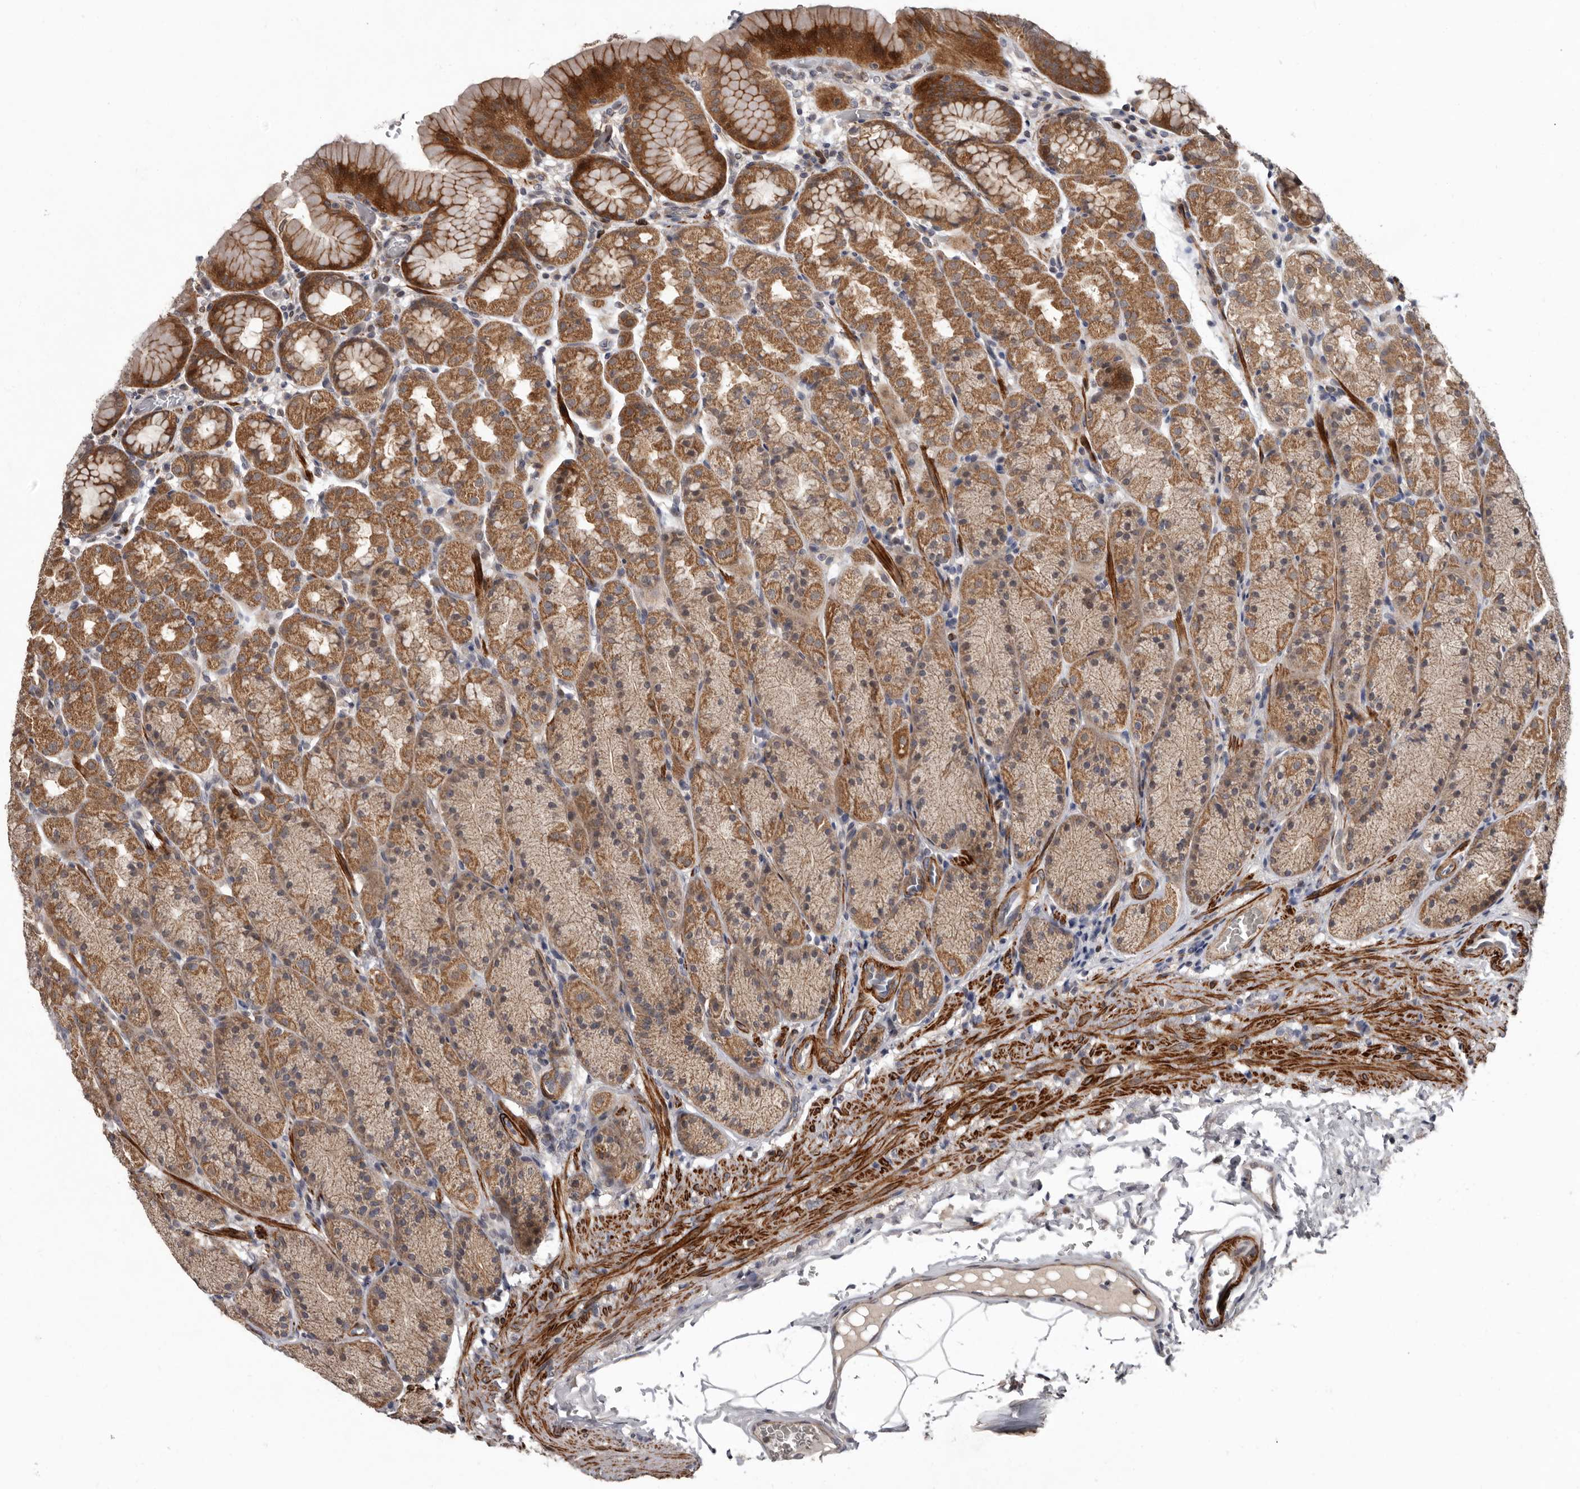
{"staining": {"intensity": "moderate", "quantity": ">75%", "location": "cytoplasmic/membranous"}, "tissue": "stomach", "cell_type": "Glandular cells", "image_type": "normal", "snomed": [{"axis": "morphology", "description": "Normal tissue, NOS"}, {"axis": "topography", "description": "Stomach"}], "caption": "The micrograph demonstrates staining of unremarkable stomach, revealing moderate cytoplasmic/membranous protein staining (brown color) within glandular cells. The protein is shown in brown color, while the nuclei are stained blue.", "gene": "FGFR4", "patient": {"sex": "male", "age": 42}}